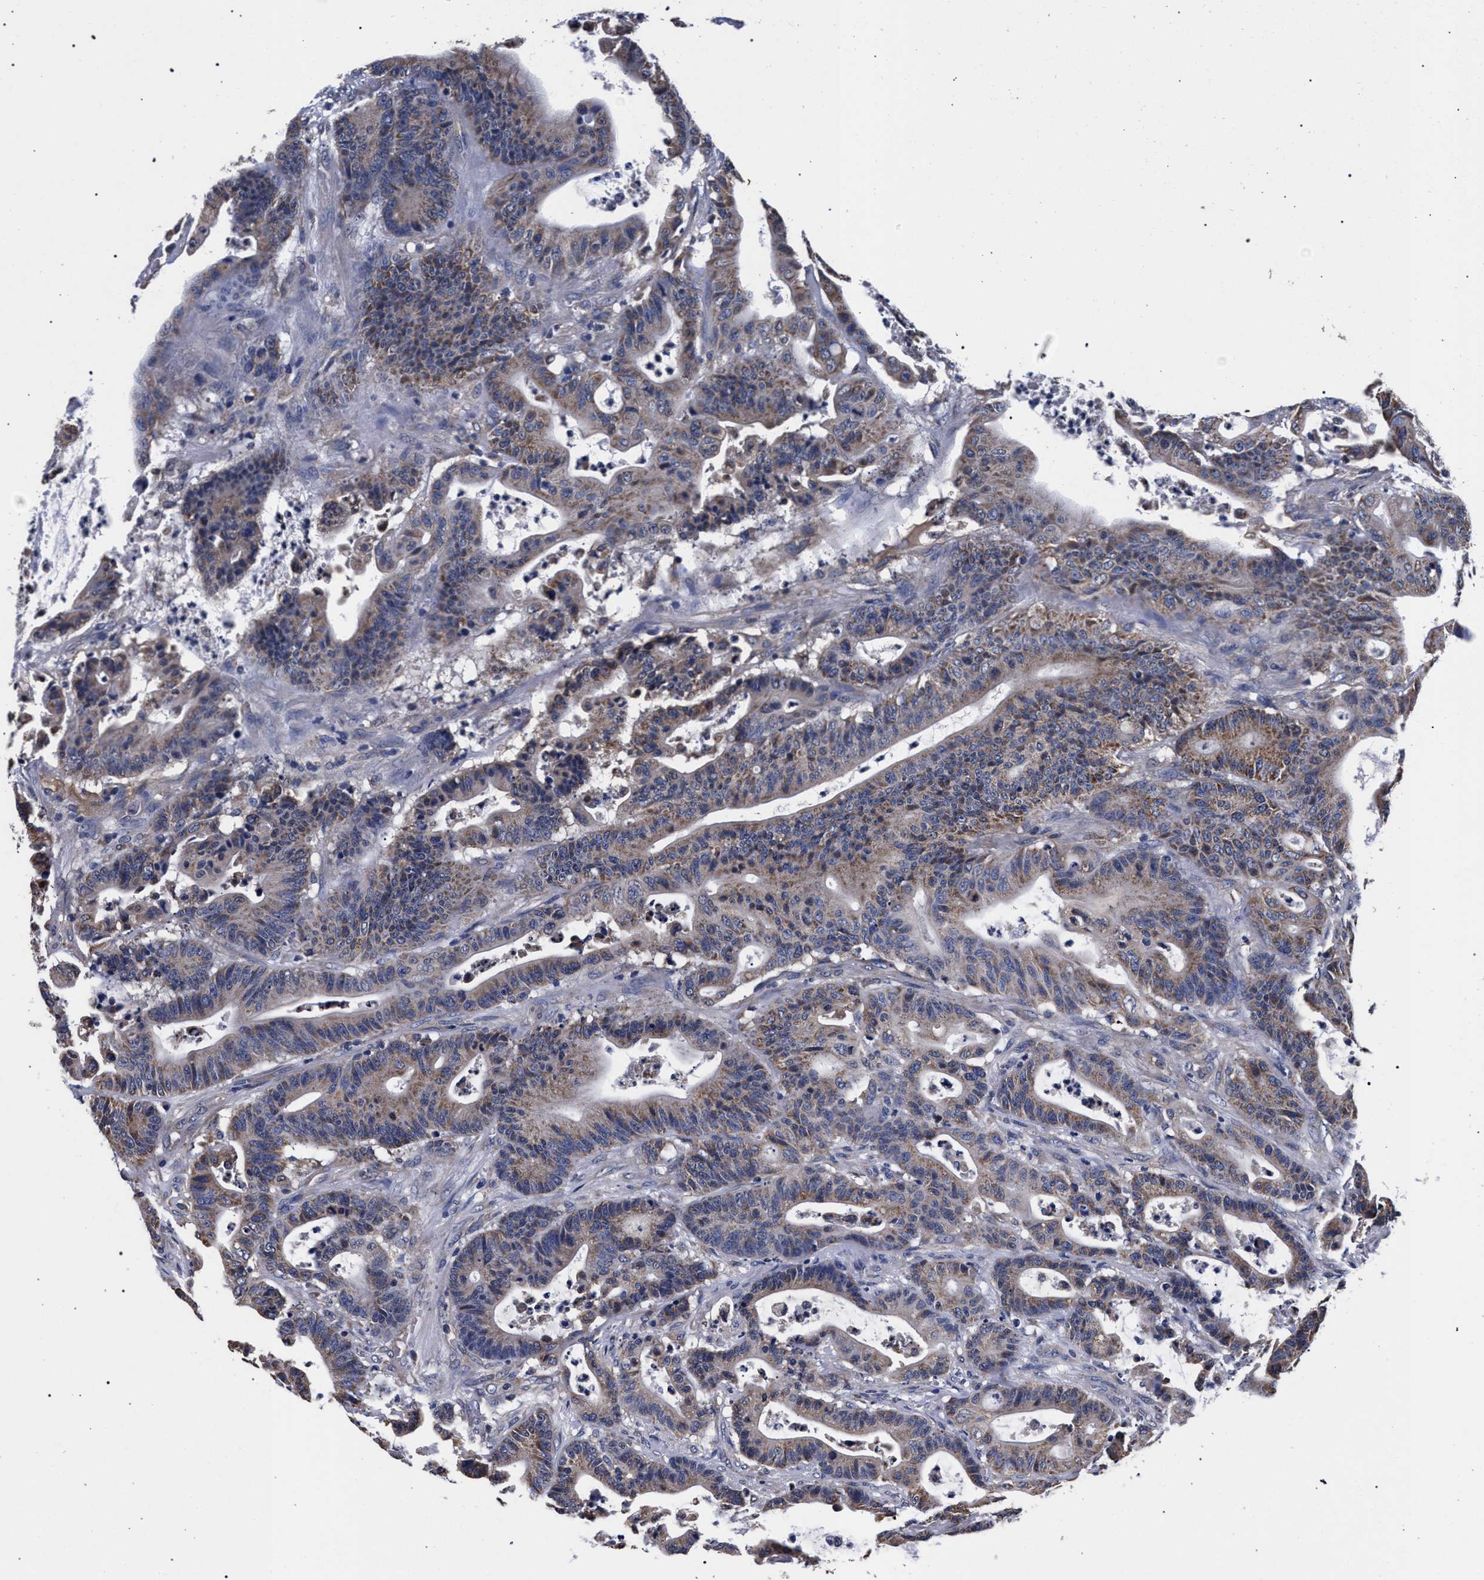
{"staining": {"intensity": "moderate", "quantity": "<25%", "location": "cytoplasmic/membranous"}, "tissue": "colorectal cancer", "cell_type": "Tumor cells", "image_type": "cancer", "snomed": [{"axis": "morphology", "description": "Adenocarcinoma, NOS"}, {"axis": "topography", "description": "Colon"}], "caption": "Immunohistochemistry (IHC) histopathology image of human adenocarcinoma (colorectal) stained for a protein (brown), which demonstrates low levels of moderate cytoplasmic/membranous expression in approximately <25% of tumor cells.", "gene": "CFAP95", "patient": {"sex": "female", "age": 84}}